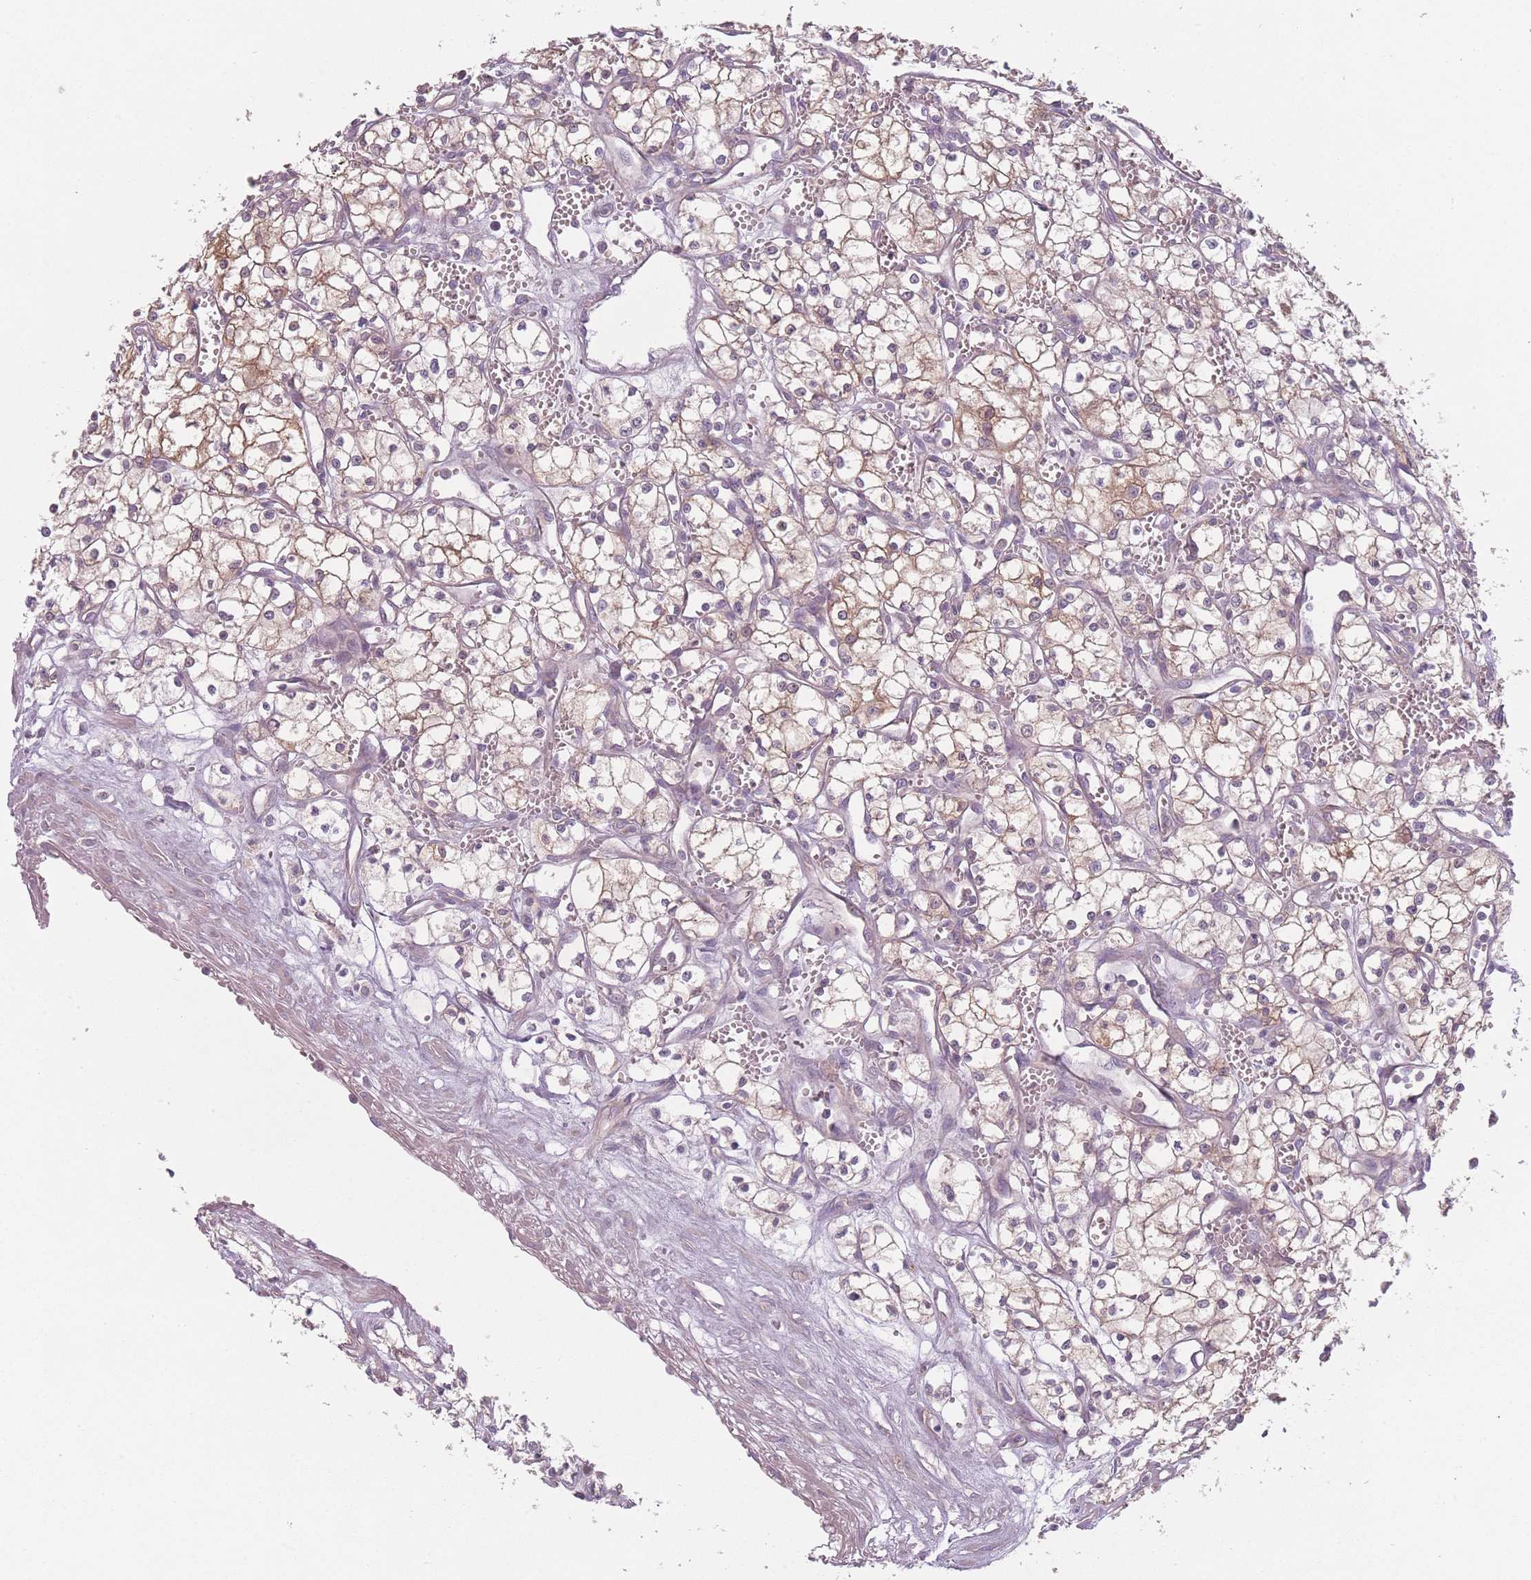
{"staining": {"intensity": "moderate", "quantity": "25%-75%", "location": "cytoplasmic/membranous"}, "tissue": "renal cancer", "cell_type": "Tumor cells", "image_type": "cancer", "snomed": [{"axis": "morphology", "description": "Adenocarcinoma, NOS"}, {"axis": "topography", "description": "Kidney"}], "caption": "A brown stain shows moderate cytoplasmic/membranous positivity of a protein in adenocarcinoma (renal) tumor cells.", "gene": "NT5DC2", "patient": {"sex": "male", "age": 59}}